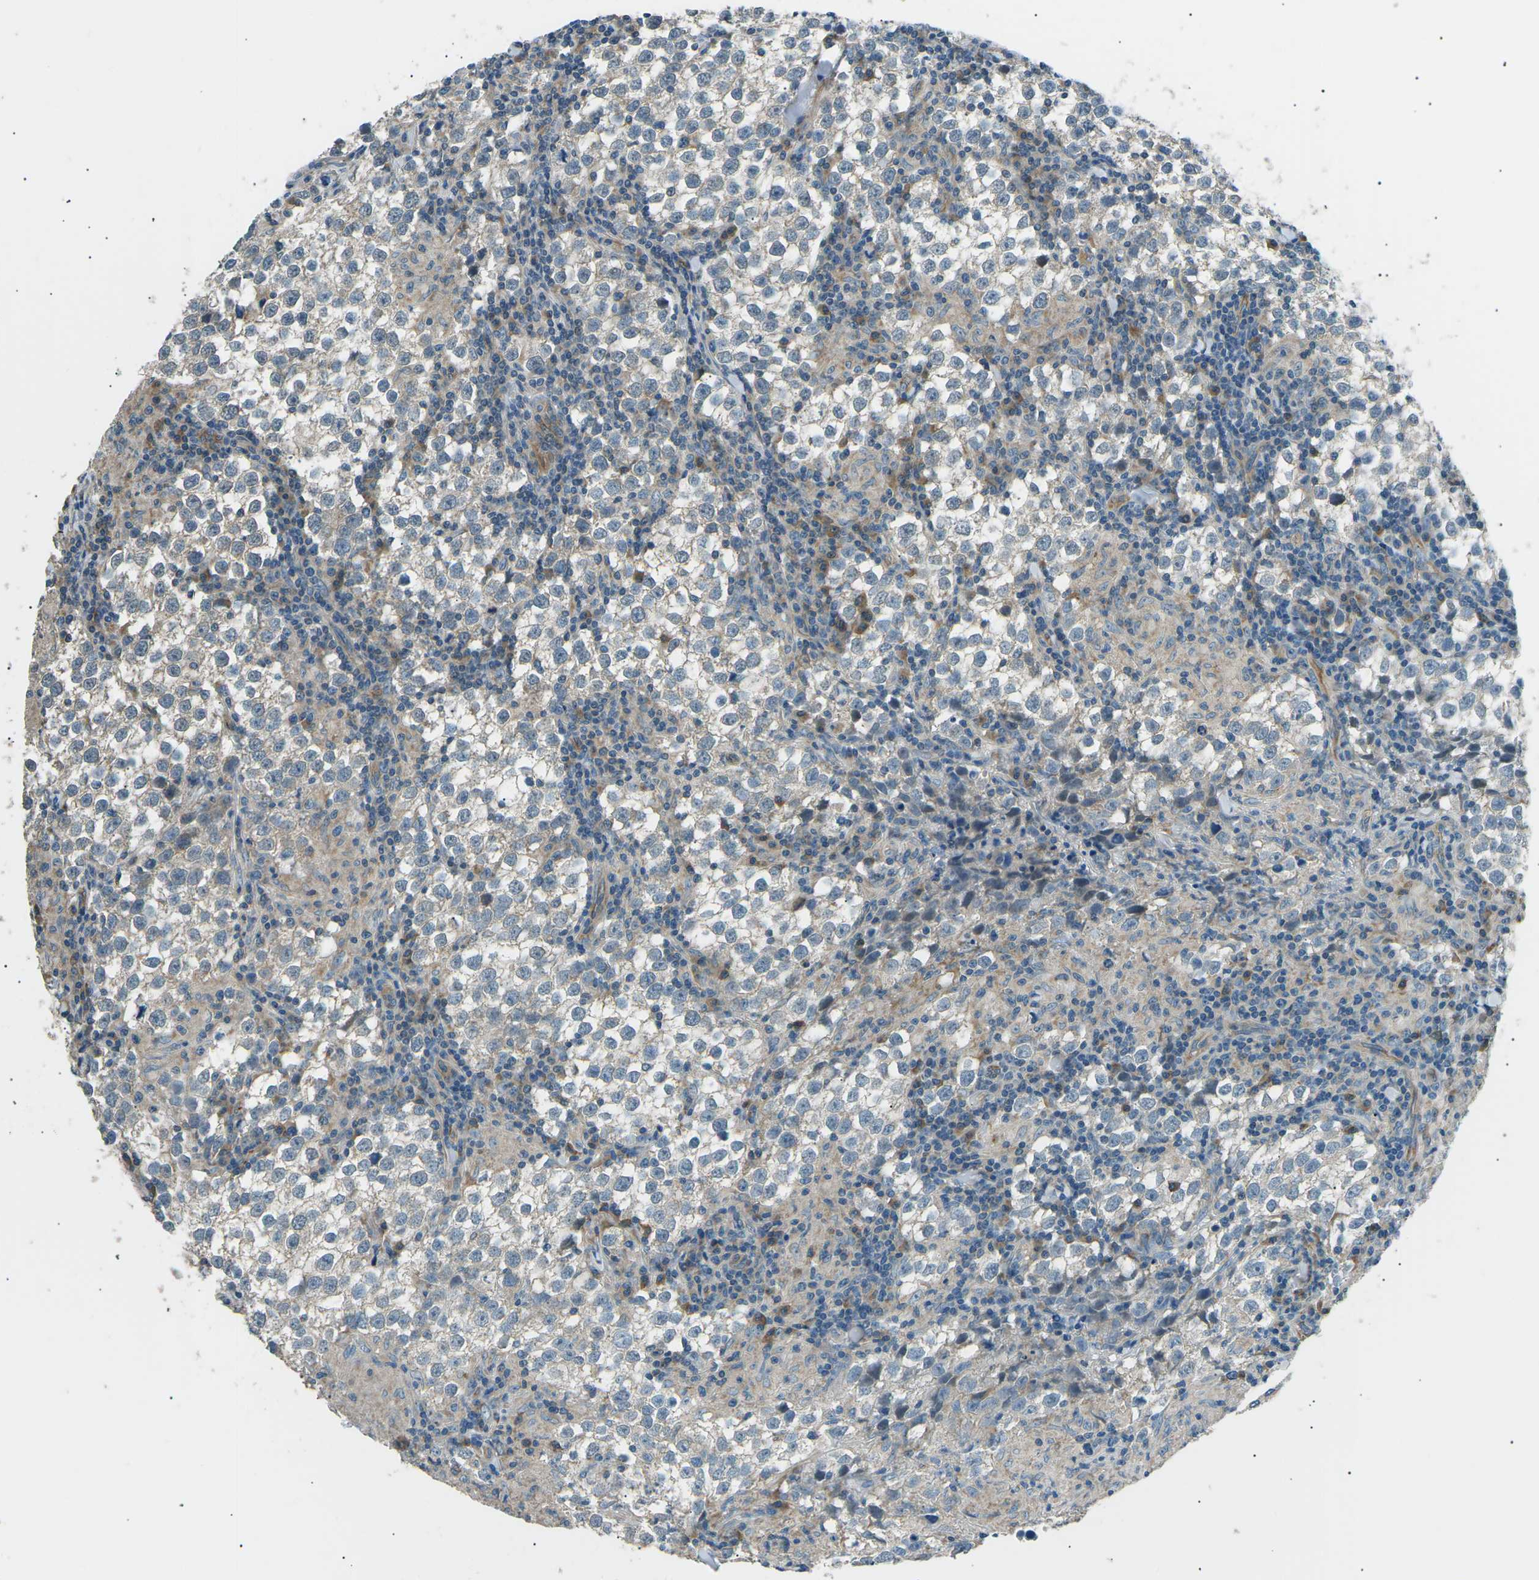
{"staining": {"intensity": "weak", "quantity": "<25%", "location": "cytoplasmic/membranous"}, "tissue": "testis cancer", "cell_type": "Tumor cells", "image_type": "cancer", "snomed": [{"axis": "morphology", "description": "Seminoma, NOS"}, {"axis": "morphology", "description": "Carcinoma, Embryonal, NOS"}, {"axis": "topography", "description": "Testis"}], "caption": "Immunohistochemical staining of testis cancer (seminoma) displays no significant expression in tumor cells.", "gene": "SLK", "patient": {"sex": "male", "age": 36}}